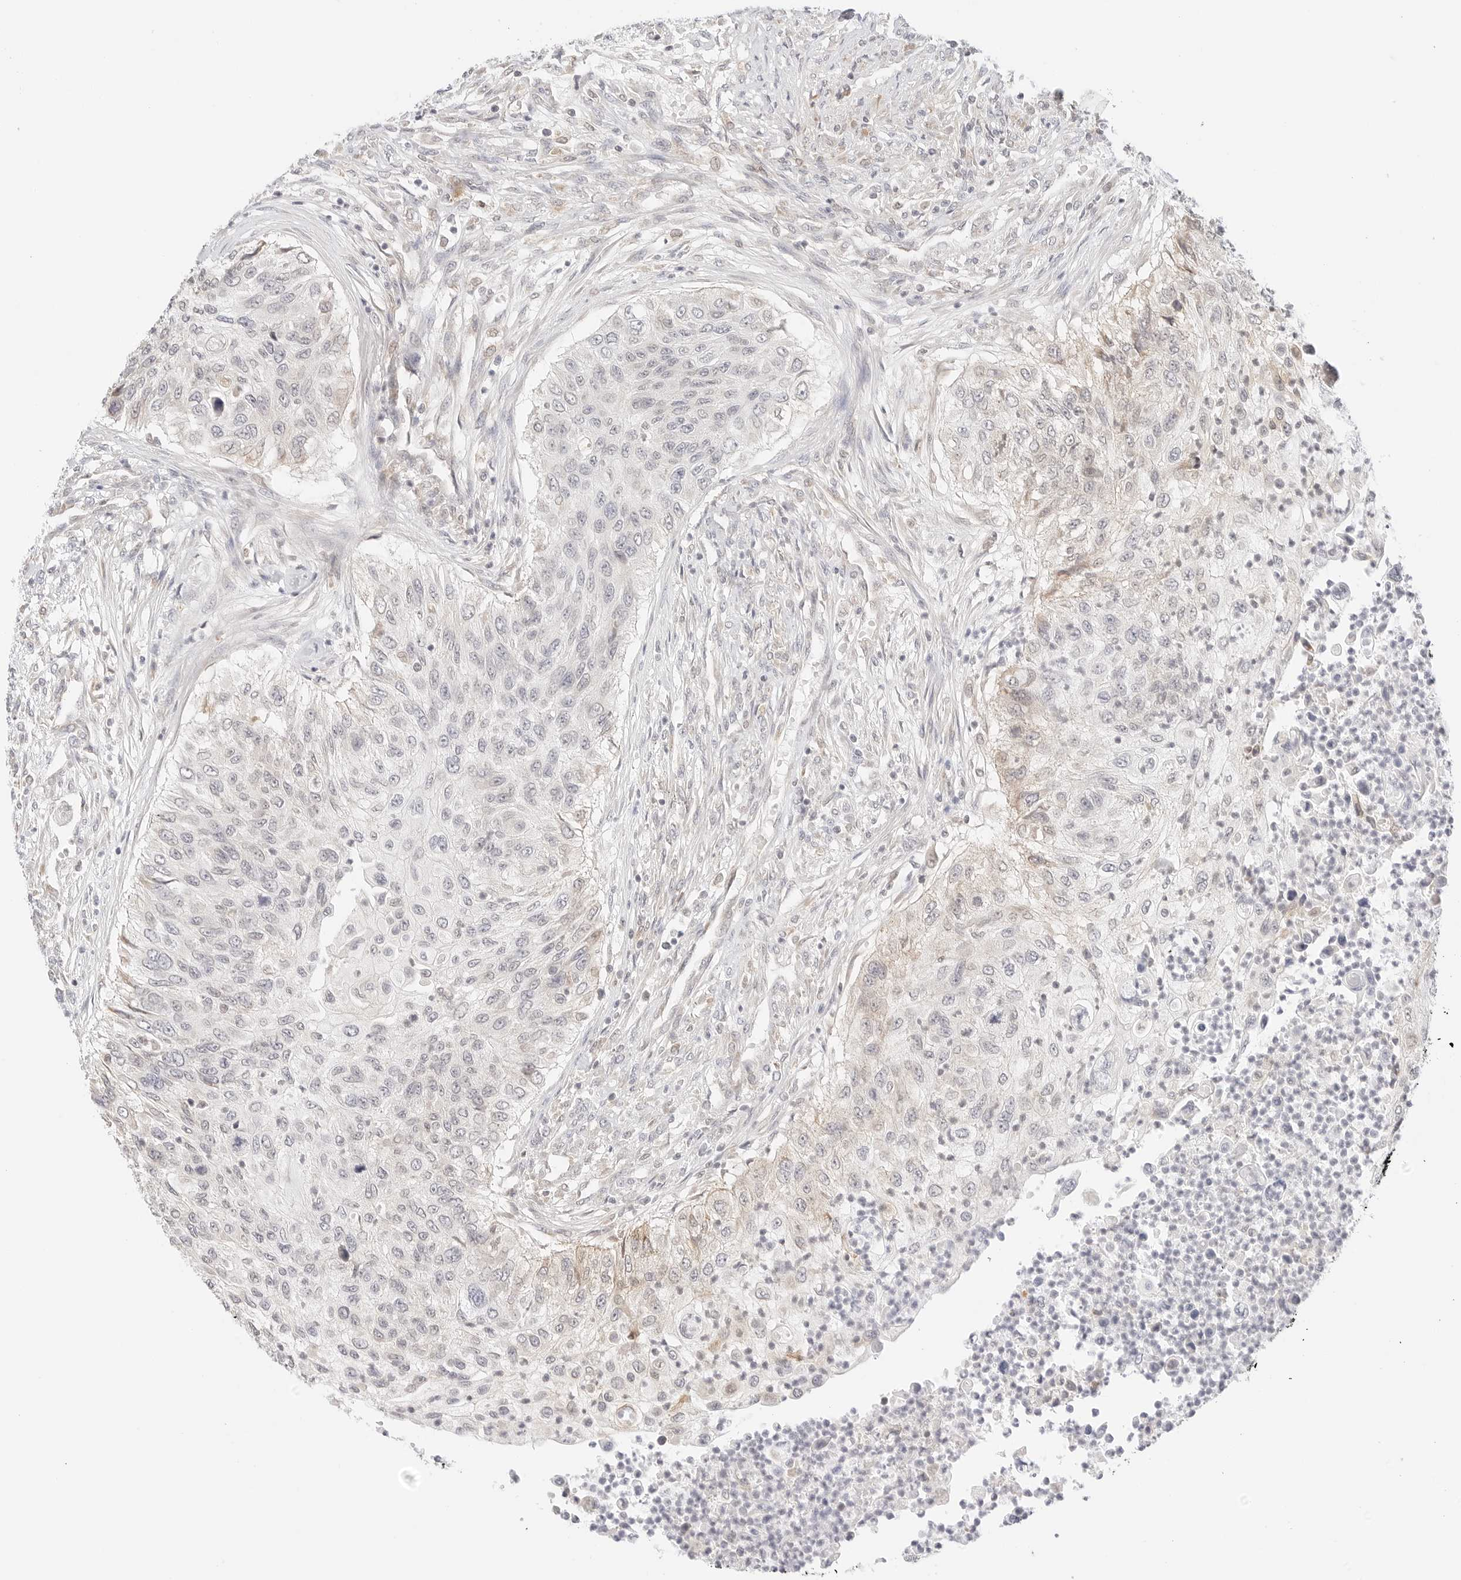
{"staining": {"intensity": "weak", "quantity": "<25%", "location": "cytoplasmic/membranous"}, "tissue": "urothelial cancer", "cell_type": "Tumor cells", "image_type": "cancer", "snomed": [{"axis": "morphology", "description": "Urothelial carcinoma, High grade"}, {"axis": "topography", "description": "Urinary bladder"}], "caption": "Micrograph shows no protein expression in tumor cells of urothelial cancer tissue.", "gene": "ERO1B", "patient": {"sex": "female", "age": 60}}